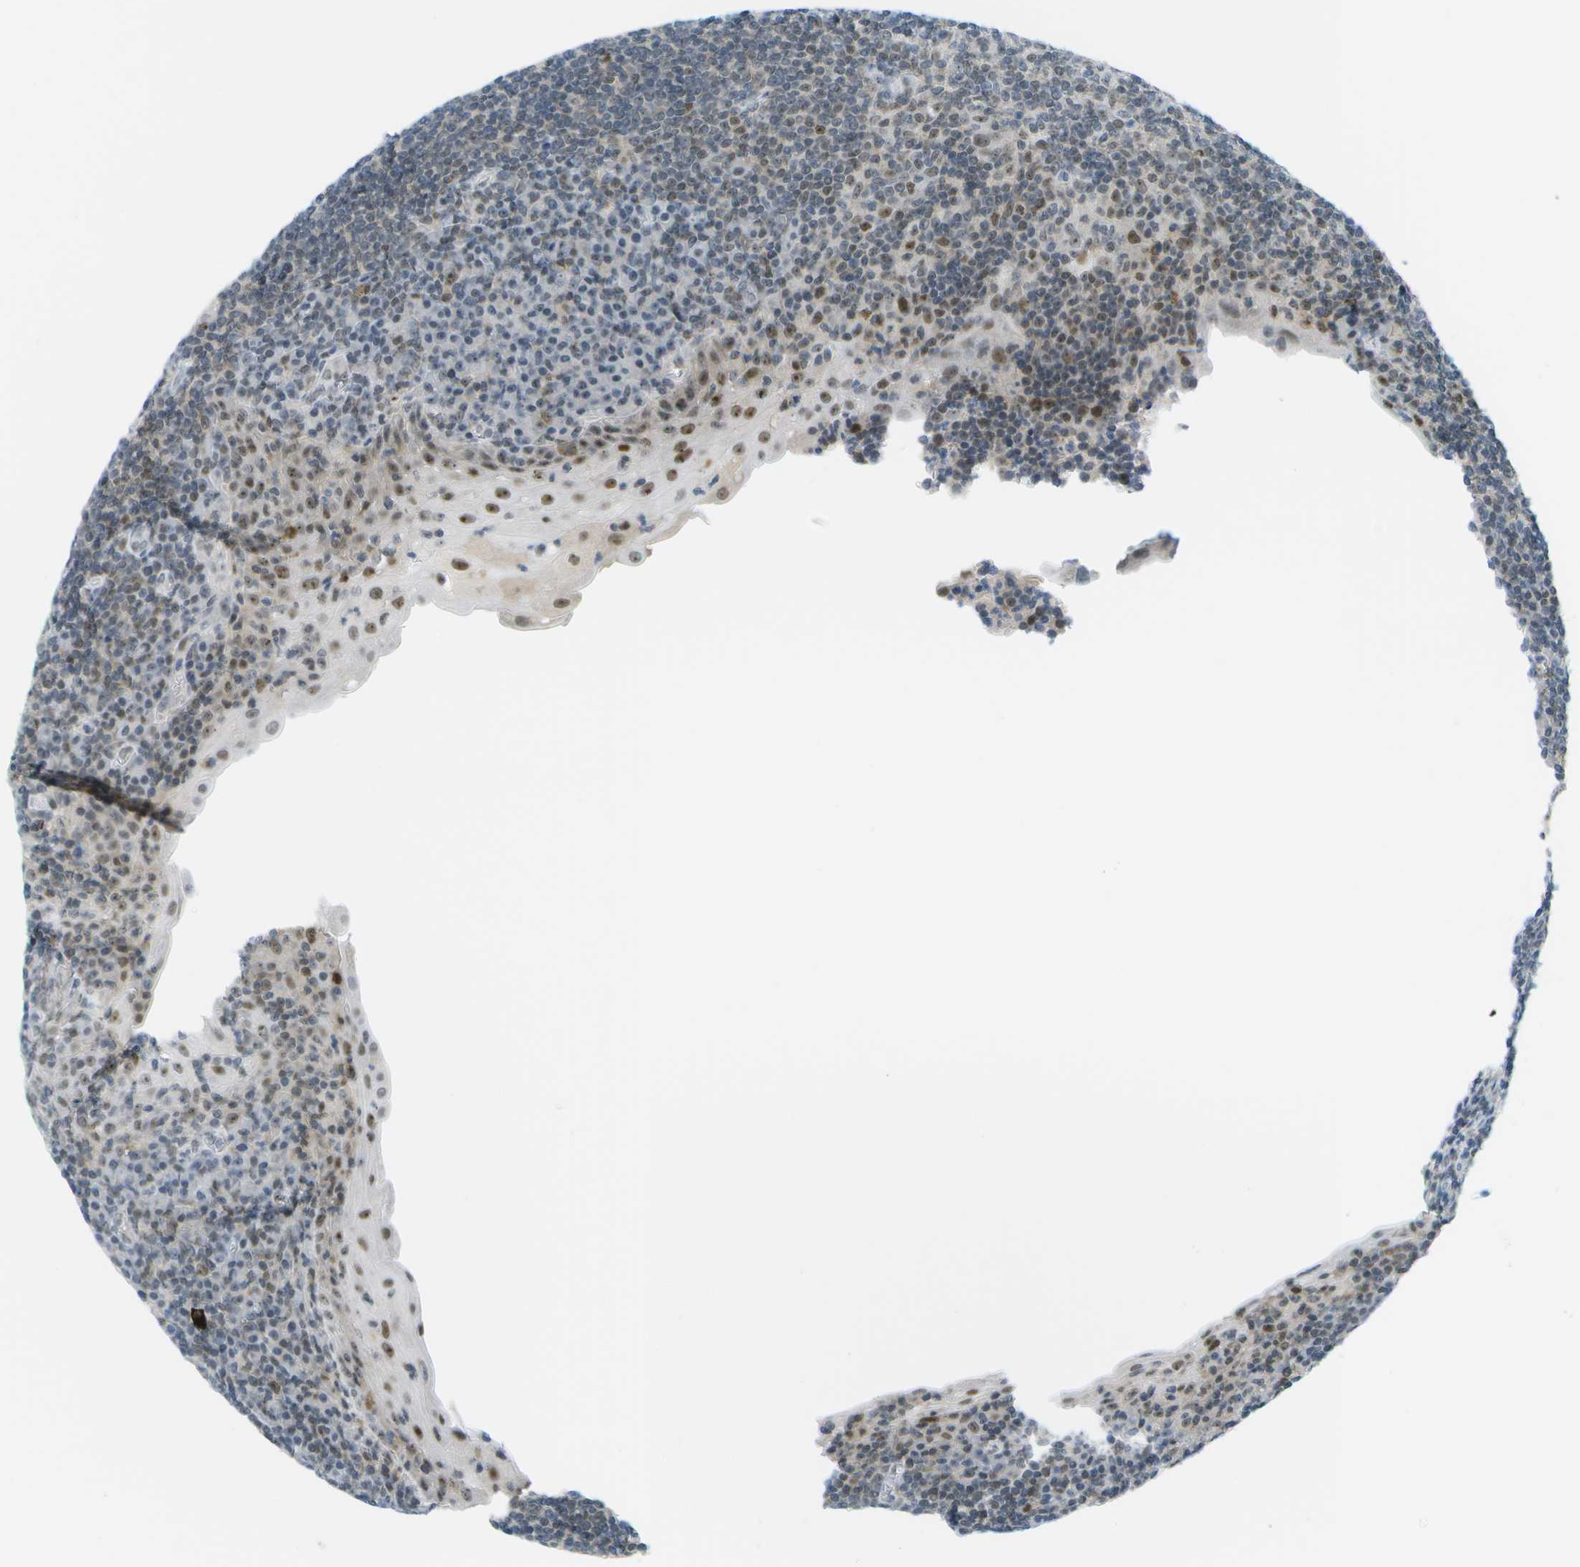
{"staining": {"intensity": "moderate", "quantity": "25%-75%", "location": "cytoplasmic/membranous,nuclear"}, "tissue": "tonsil", "cell_type": "Germinal center cells", "image_type": "normal", "snomed": [{"axis": "morphology", "description": "Normal tissue, NOS"}, {"axis": "topography", "description": "Tonsil"}], "caption": "DAB immunohistochemical staining of unremarkable tonsil demonstrates moderate cytoplasmic/membranous,nuclear protein expression in about 25%-75% of germinal center cells.", "gene": "PITHD1", "patient": {"sex": "male", "age": 37}}